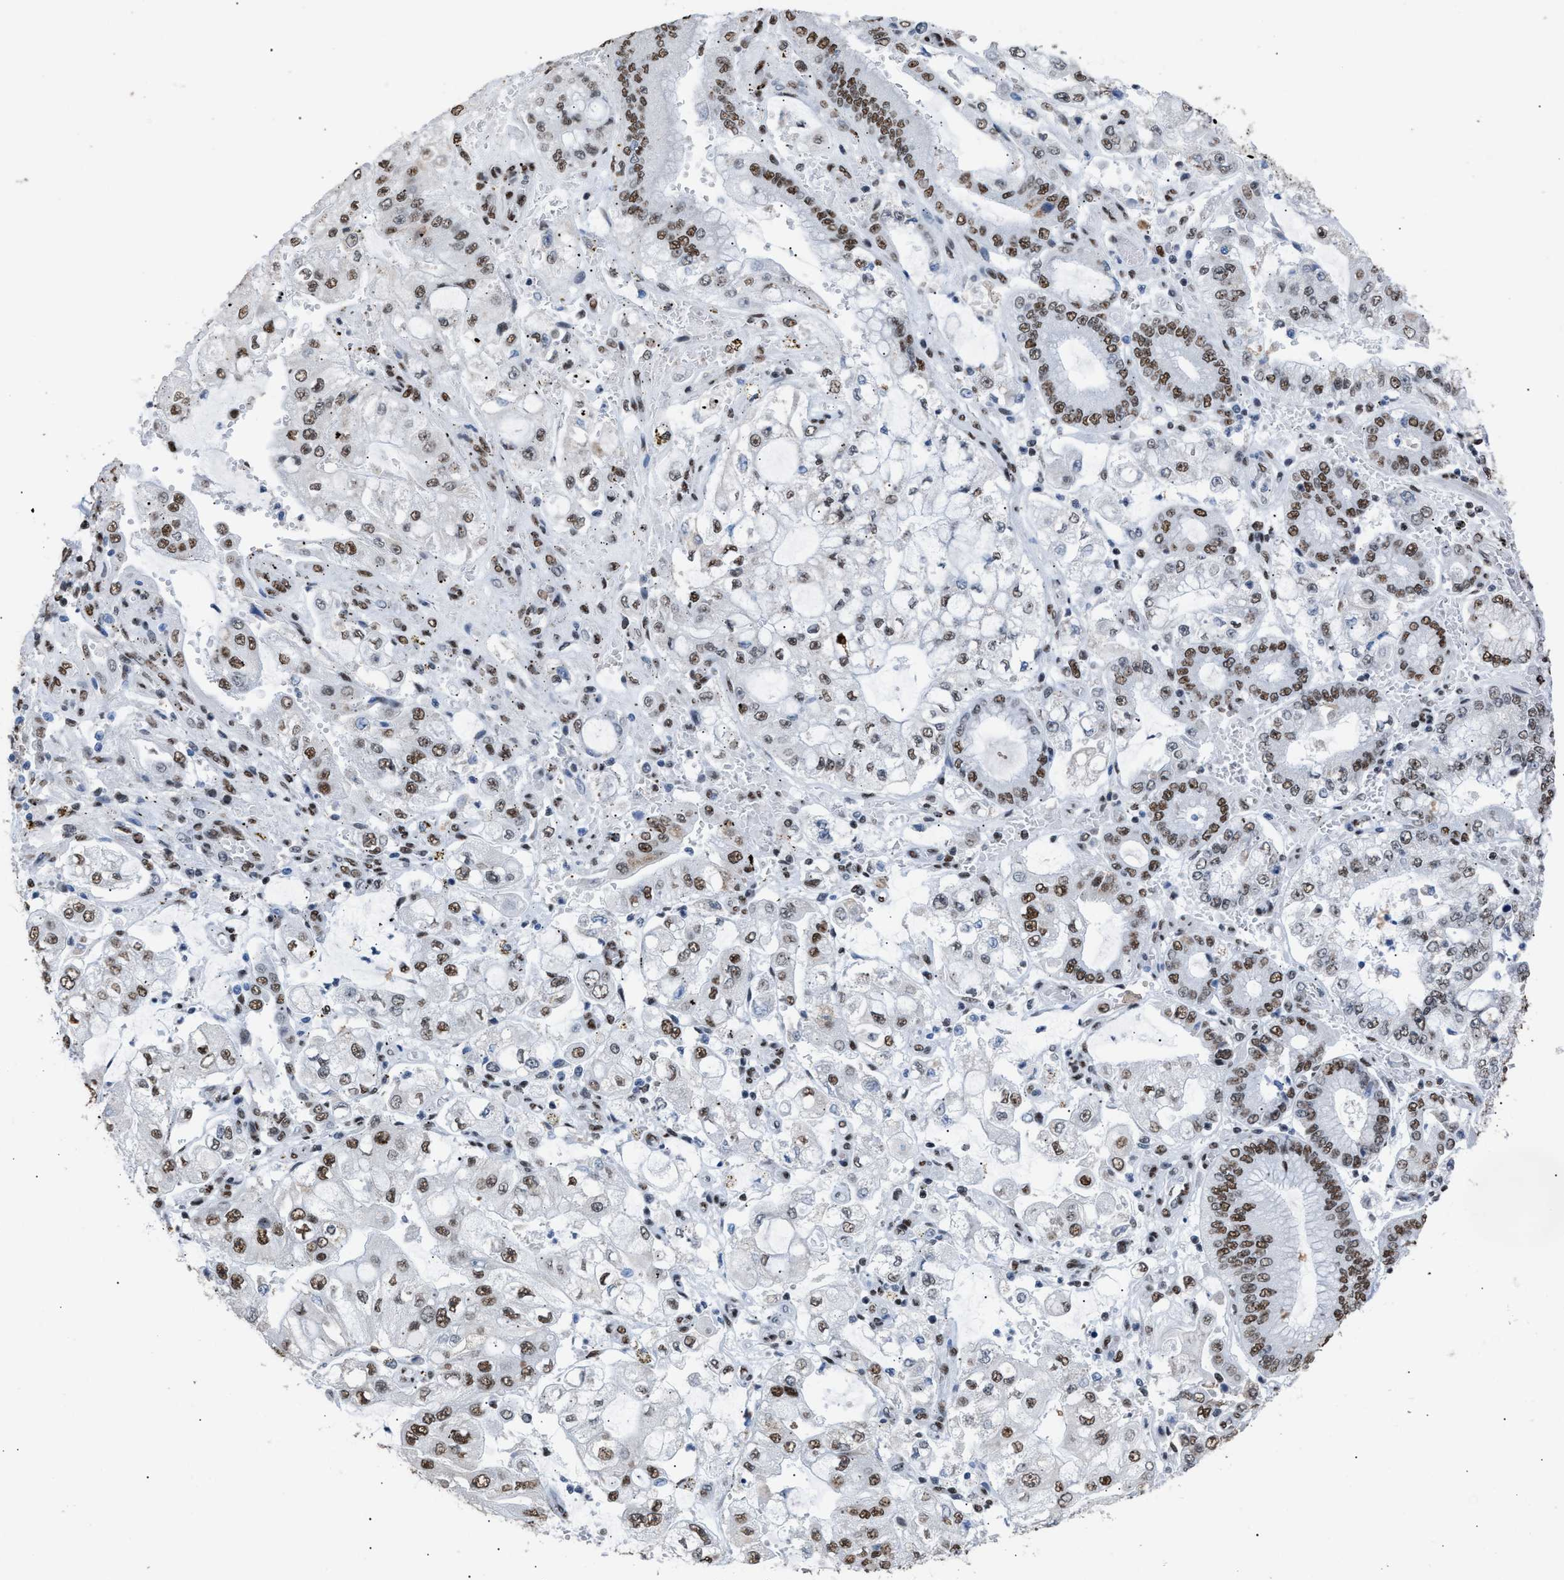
{"staining": {"intensity": "moderate", "quantity": ">75%", "location": "nuclear"}, "tissue": "stomach cancer", "cell_type": "Tumor cells", "image_type": "cancer", "snomed": [{"axis": "morphology", "description": "Adenocarcinoma, NOS"}, {"axis": "topography", "description": "Stomach"}], "caption": "Moderate nuclear expression is present in about >75% of tumor cells in adenocarcinoma (stomach).", "gene": "CCAR2", "patient": {"sex": "male", "age": 76}}